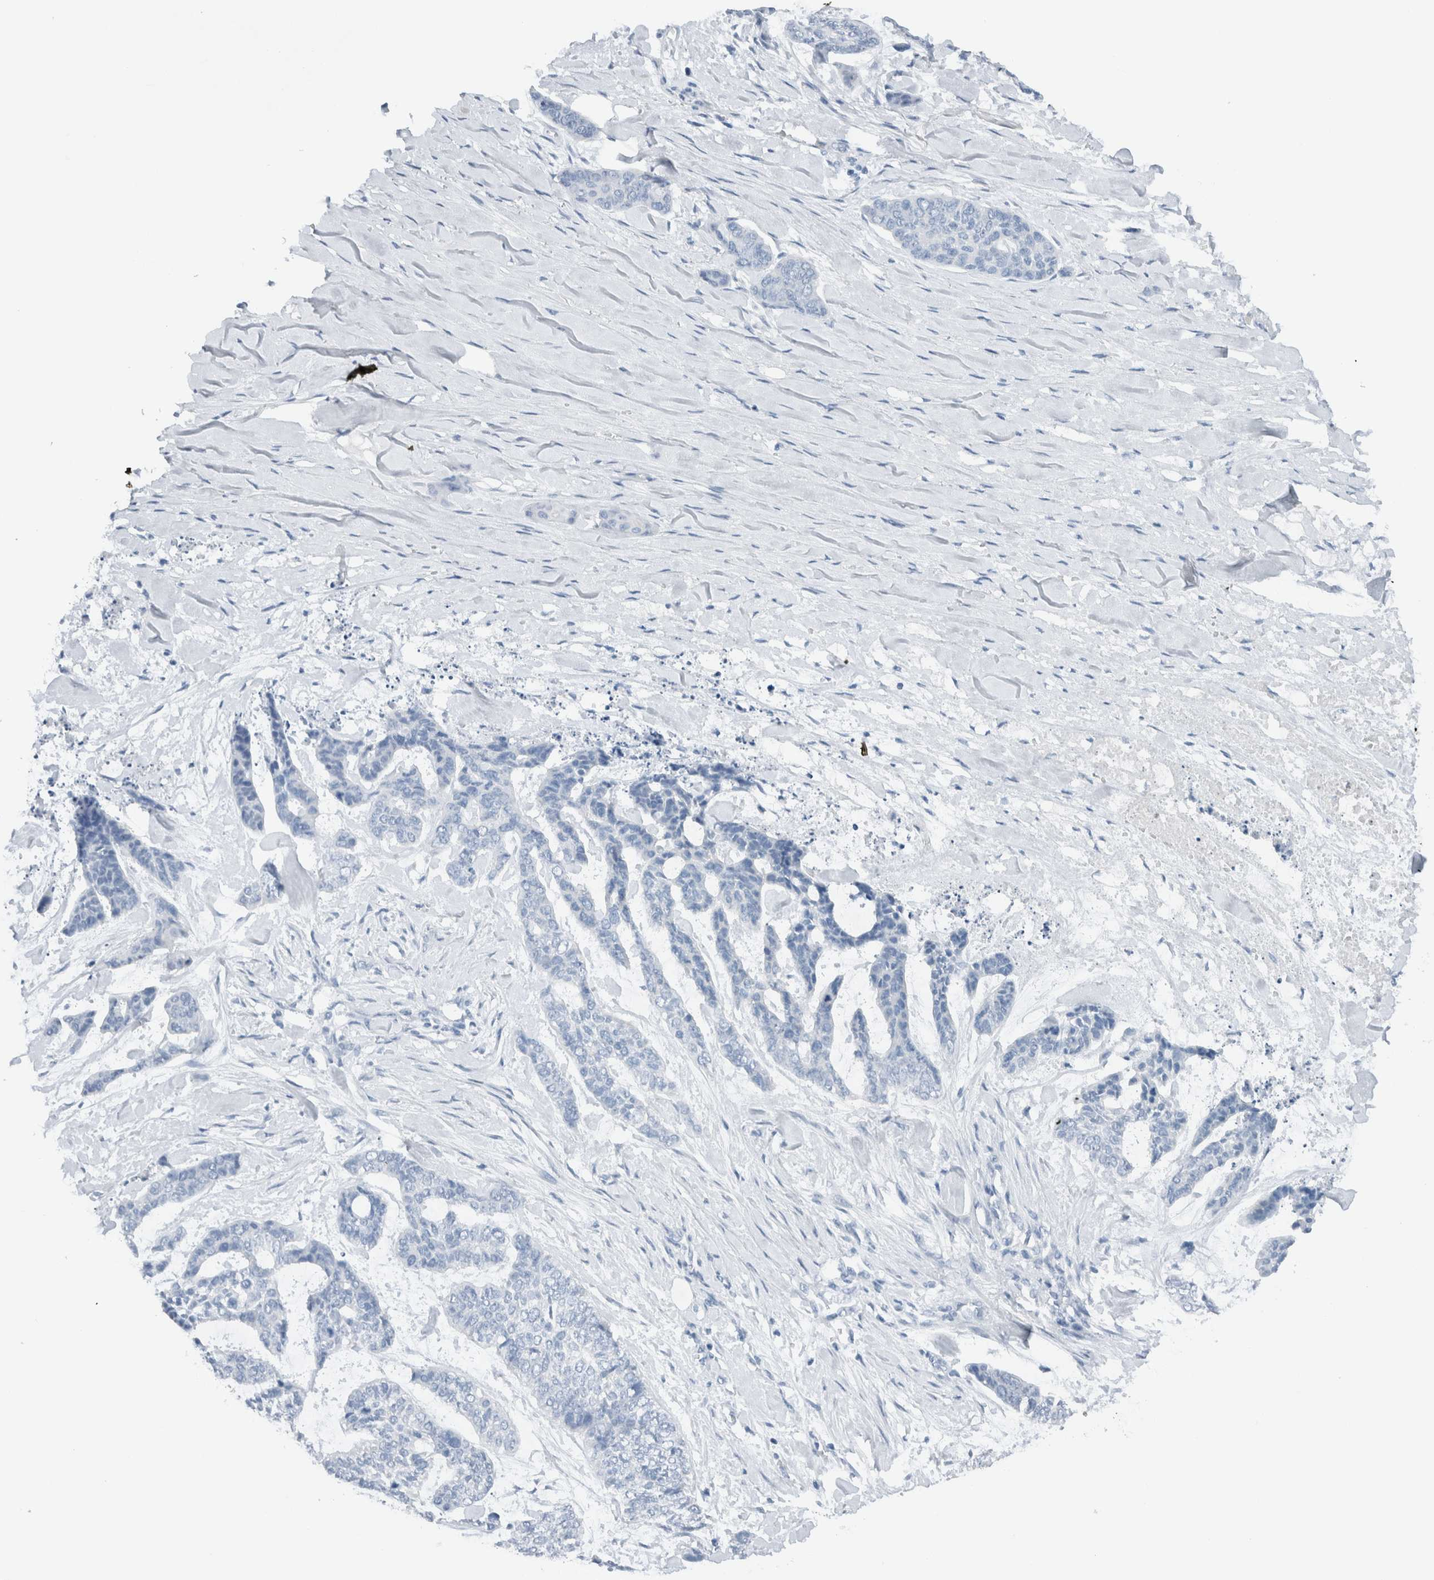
{"staining": {"intensity": "negative", "quantity": "none", "location": "none"}, "tissue": "skin cancer", "cell_type": "Tumor cells", "image_type": "cancer", "snomed": [{"axis": "morphology", "description": "Basal cell carcinoma"}, {"axis": "topography", "description": "Skin"}], "caption": "There is no significant positivity in tumor cells of skin cancer.", "gene": "DUOX1", "patient": {"sex": "female", "age": 64}}